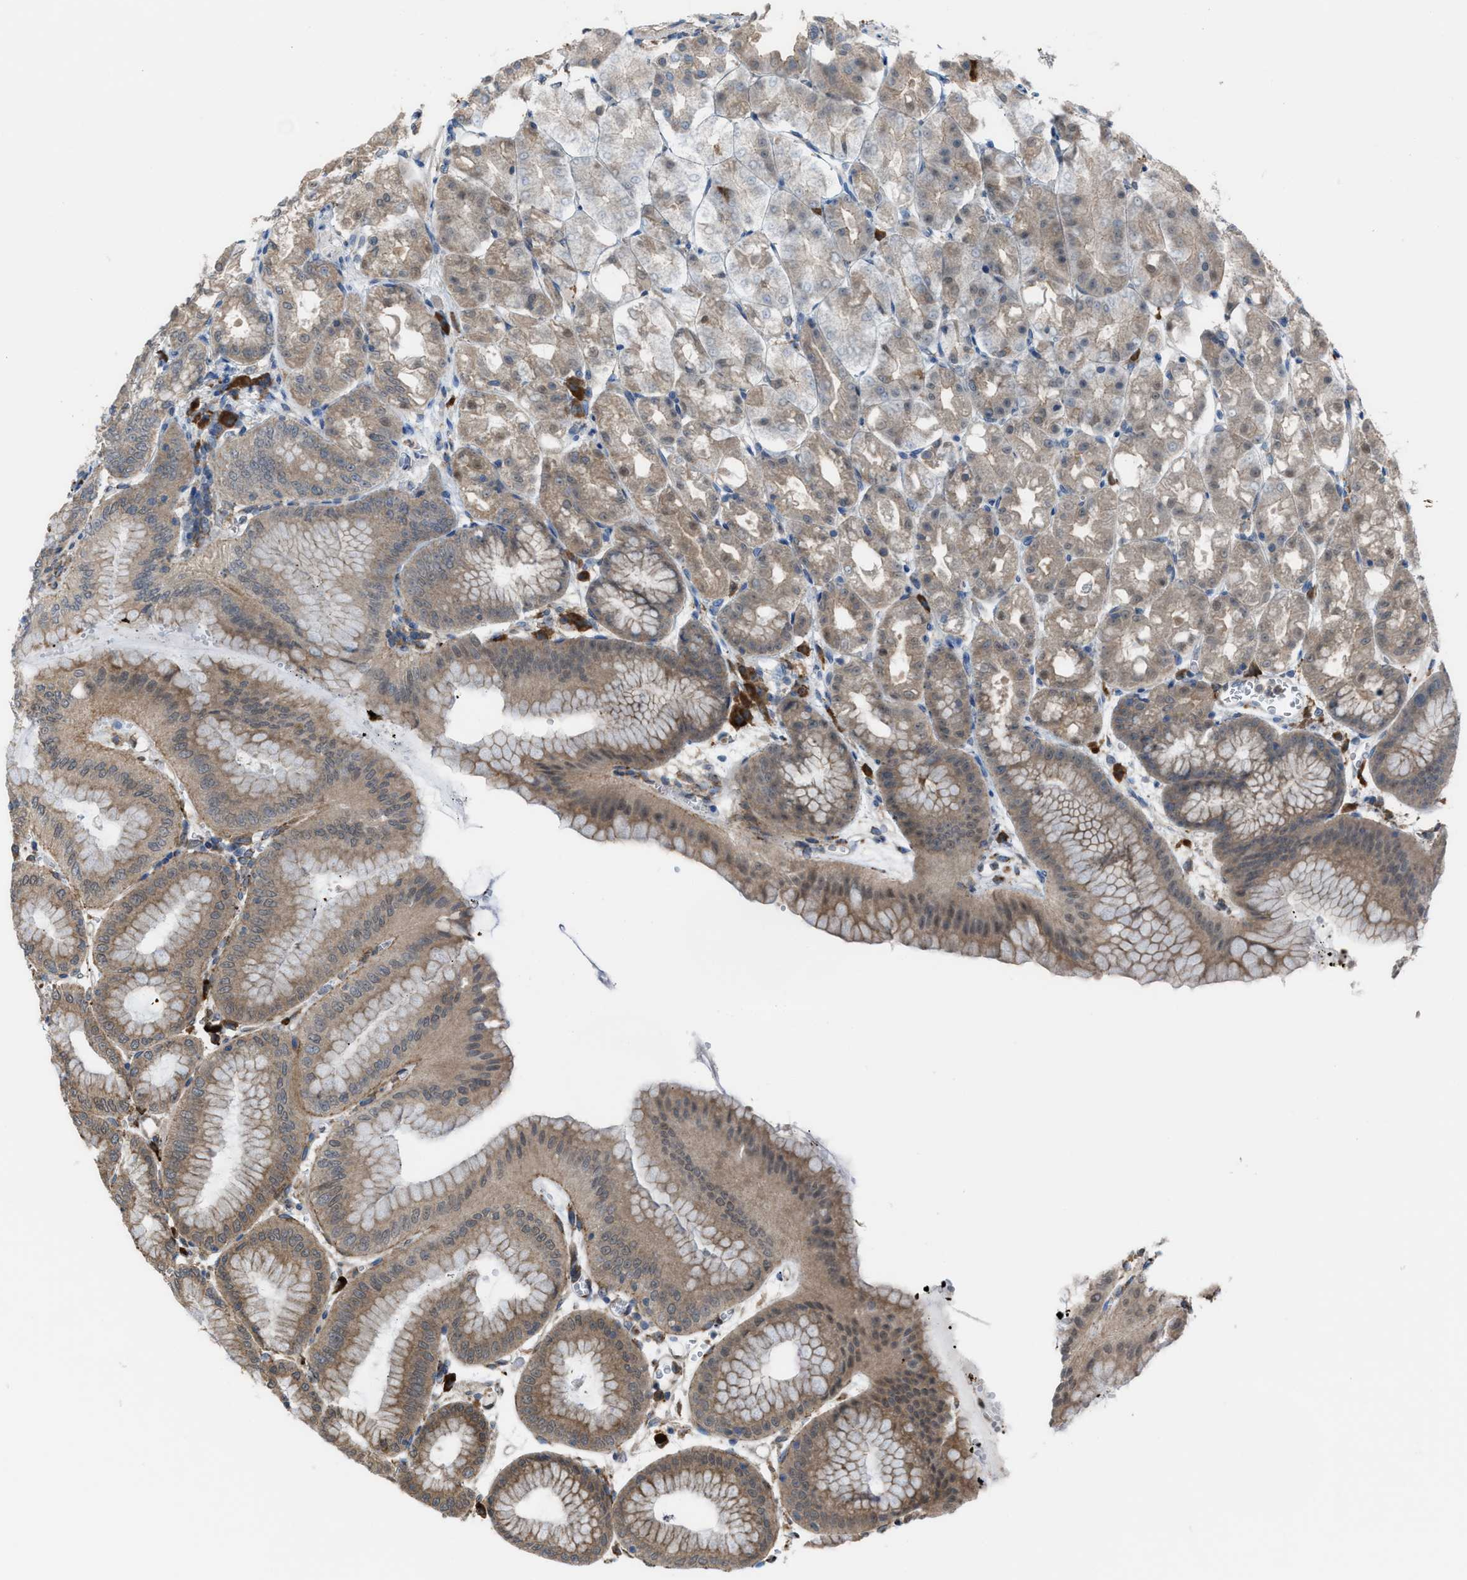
{"staining": {"intensity": "moderate", "quantity": ">75%", "location": "cytoplasmic/membranous"}, "tissue": "stomach", "cell_type": "Glandular cells", "image_type": "normal", "snomed": [{"axis": "morphology", "description": "Normal tissue, NOS"}, {"axis": "topography", "description": "Stomach, lower"}], "caption": "Unremarkable stomach was stained to show a protein in brown. There is medium levels of moderate cytoplasmic/membranous positivity in about >75% of glandular cells. The protein is stained brown, and the nuclei are stained in blue (DAB IHC with brightfield microscopy, high magnification).", "gene": "PLAA", "patient": {"sex": "male", "age": 71}}